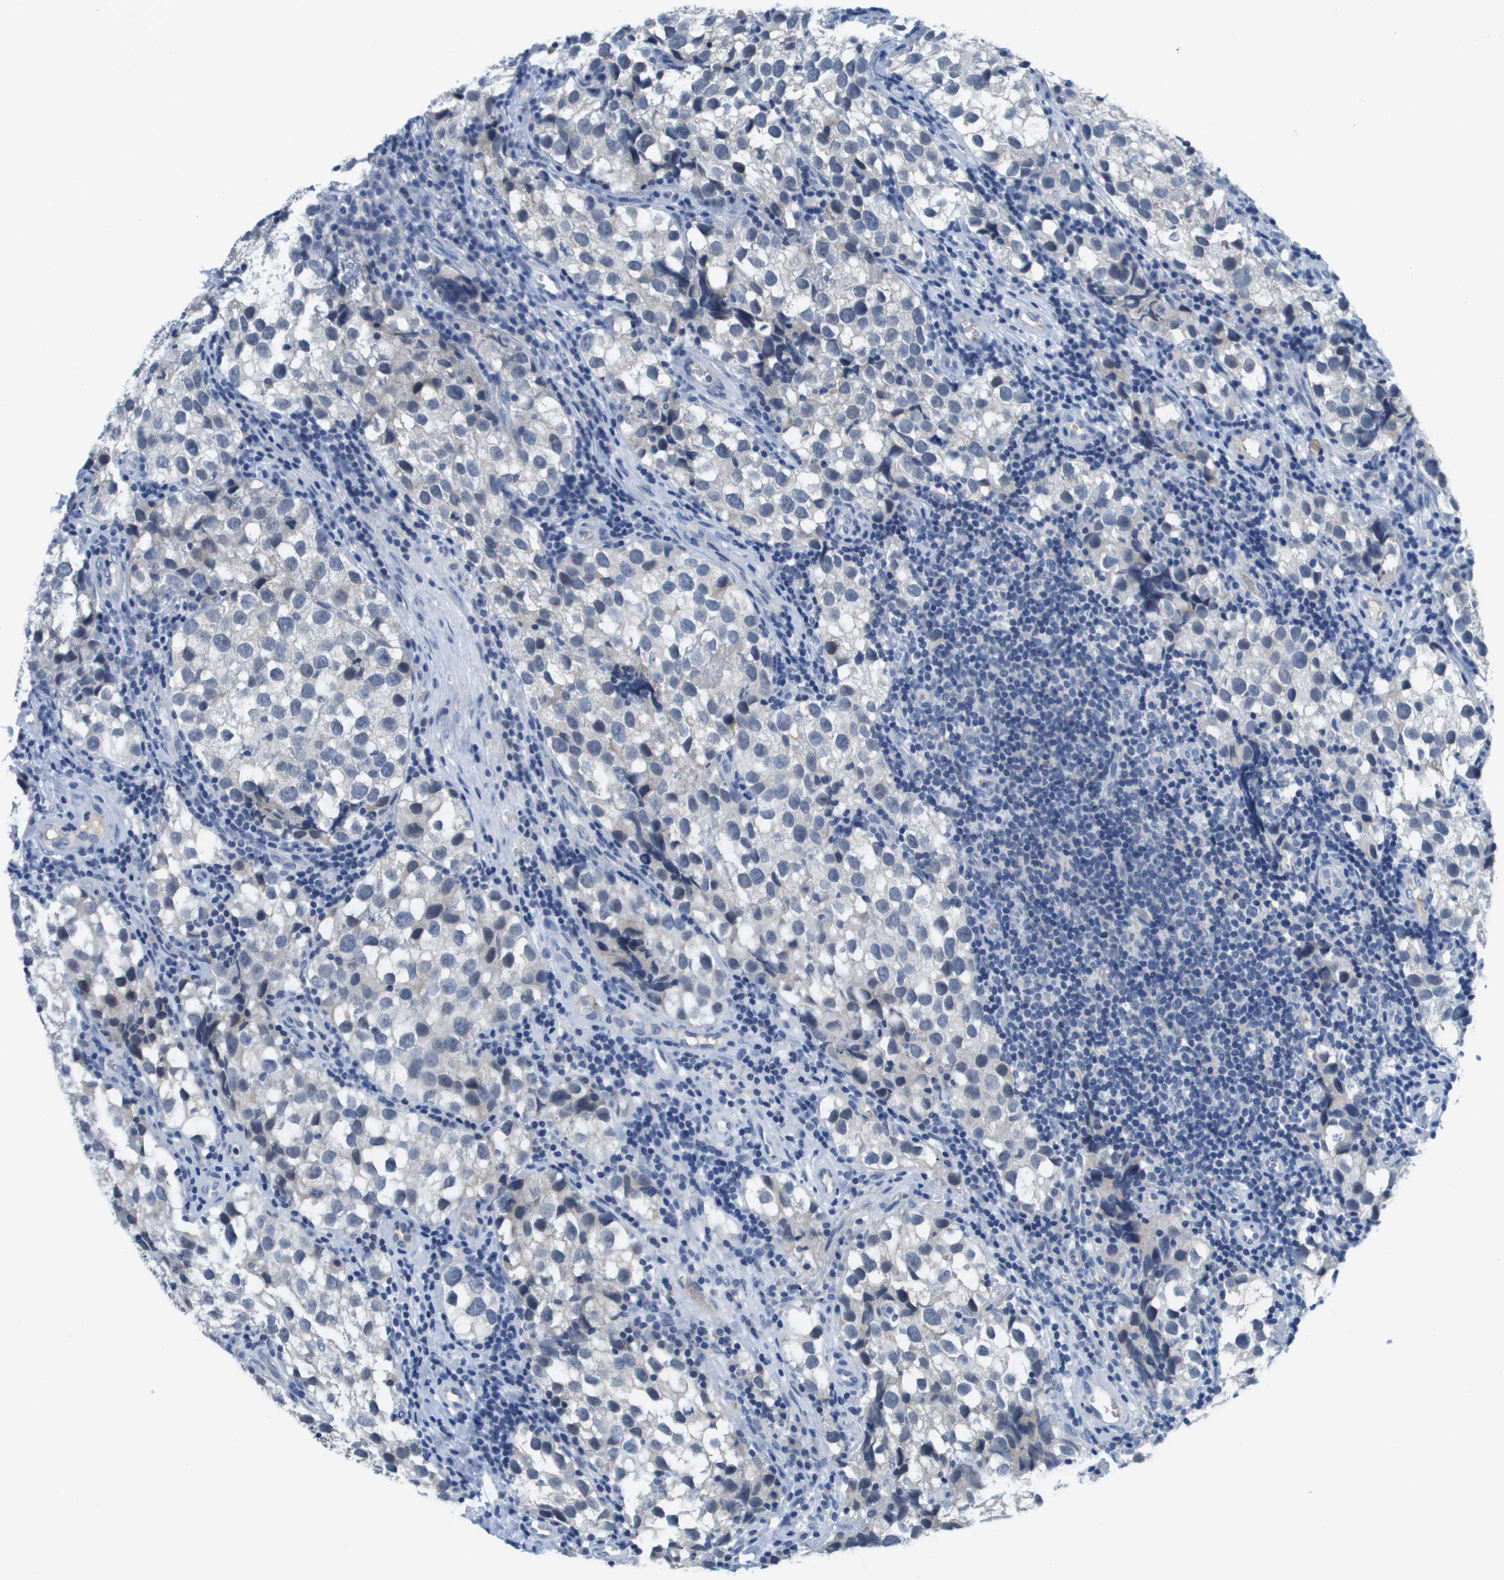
{"staining": {"intensity": "negative", "quantity": "none", "location": "none"}, "tissue": "testis cancer", "cell_type": "Tumor cells", "image_type": "cancer", "snomed": [{"axis": "morphology", "description": "Seminoma, NOS"}, {"axis": "topography", "description": "Testis"}], "caption": "Immunohistochemistry (IHC) photomicrograph of neoplastic tissue: testis cancer (seminoma) stained with DAB exhibits no significant protein expression in tumor cells.", "gene": "NCS1", "patient": {"sex": "male", "age": 39}}